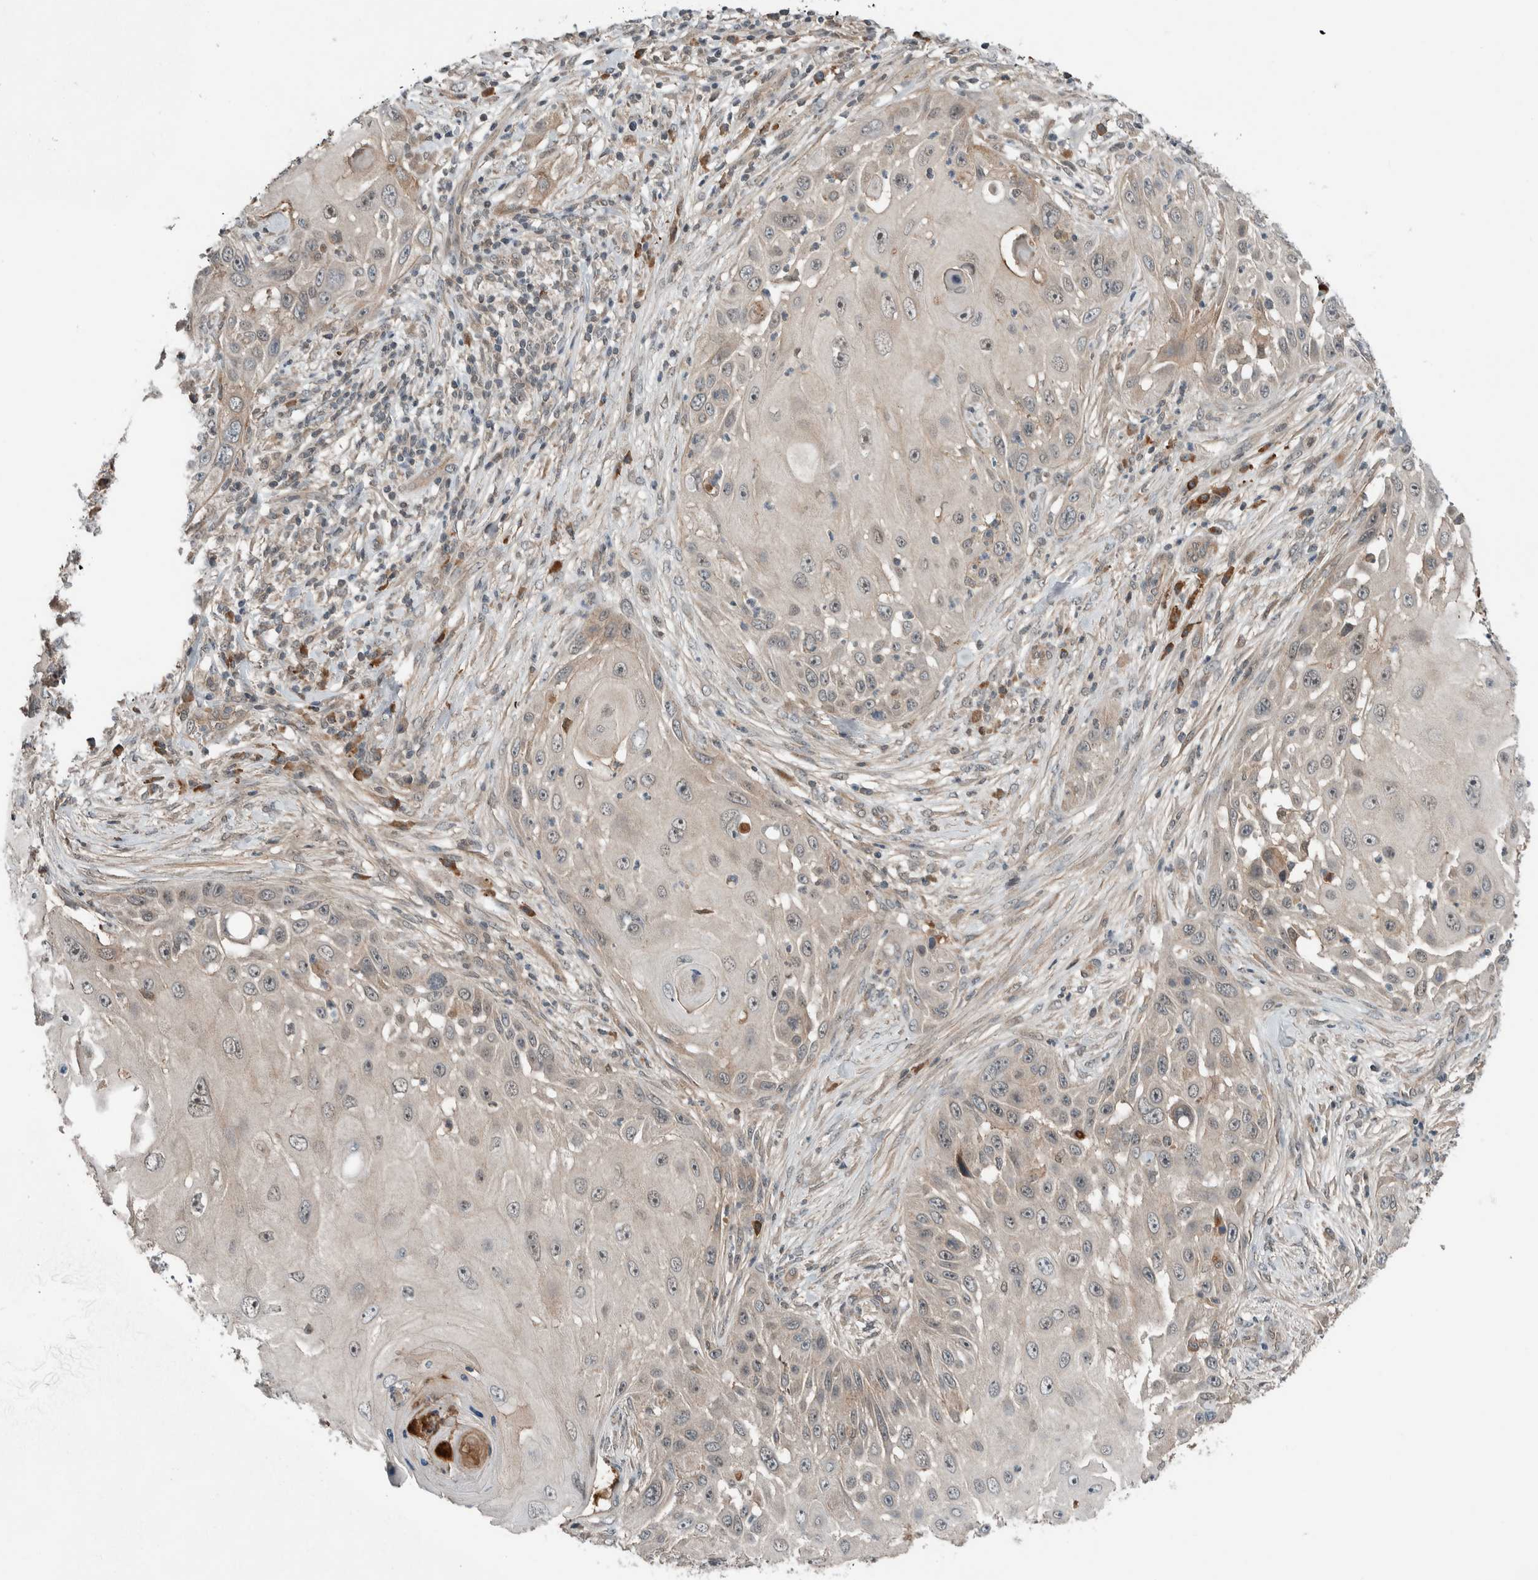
{"staining": {"intensity": "weak", "quantity": "<25%", "location": "cytoplasmic/membranous"}, "tissue": "skin cancer", "cell_type": "Tumor cells", "image_type": "cancer", "snomed": [{"axis": "morphology", "description": "Squamous cell carcinoma, NOS"}, {"axis": "topography", "description": "Skin"}], "caption": "This micrograph is of skin squamous cell carcinoma stained with immunohistochemistry (IHC) to label a protein in brown with the nuclei are counter-stained blue. There is no staining in tumor cells.", "gene": "ARMC7", "patient": {"sex": "female", "age": 44}}